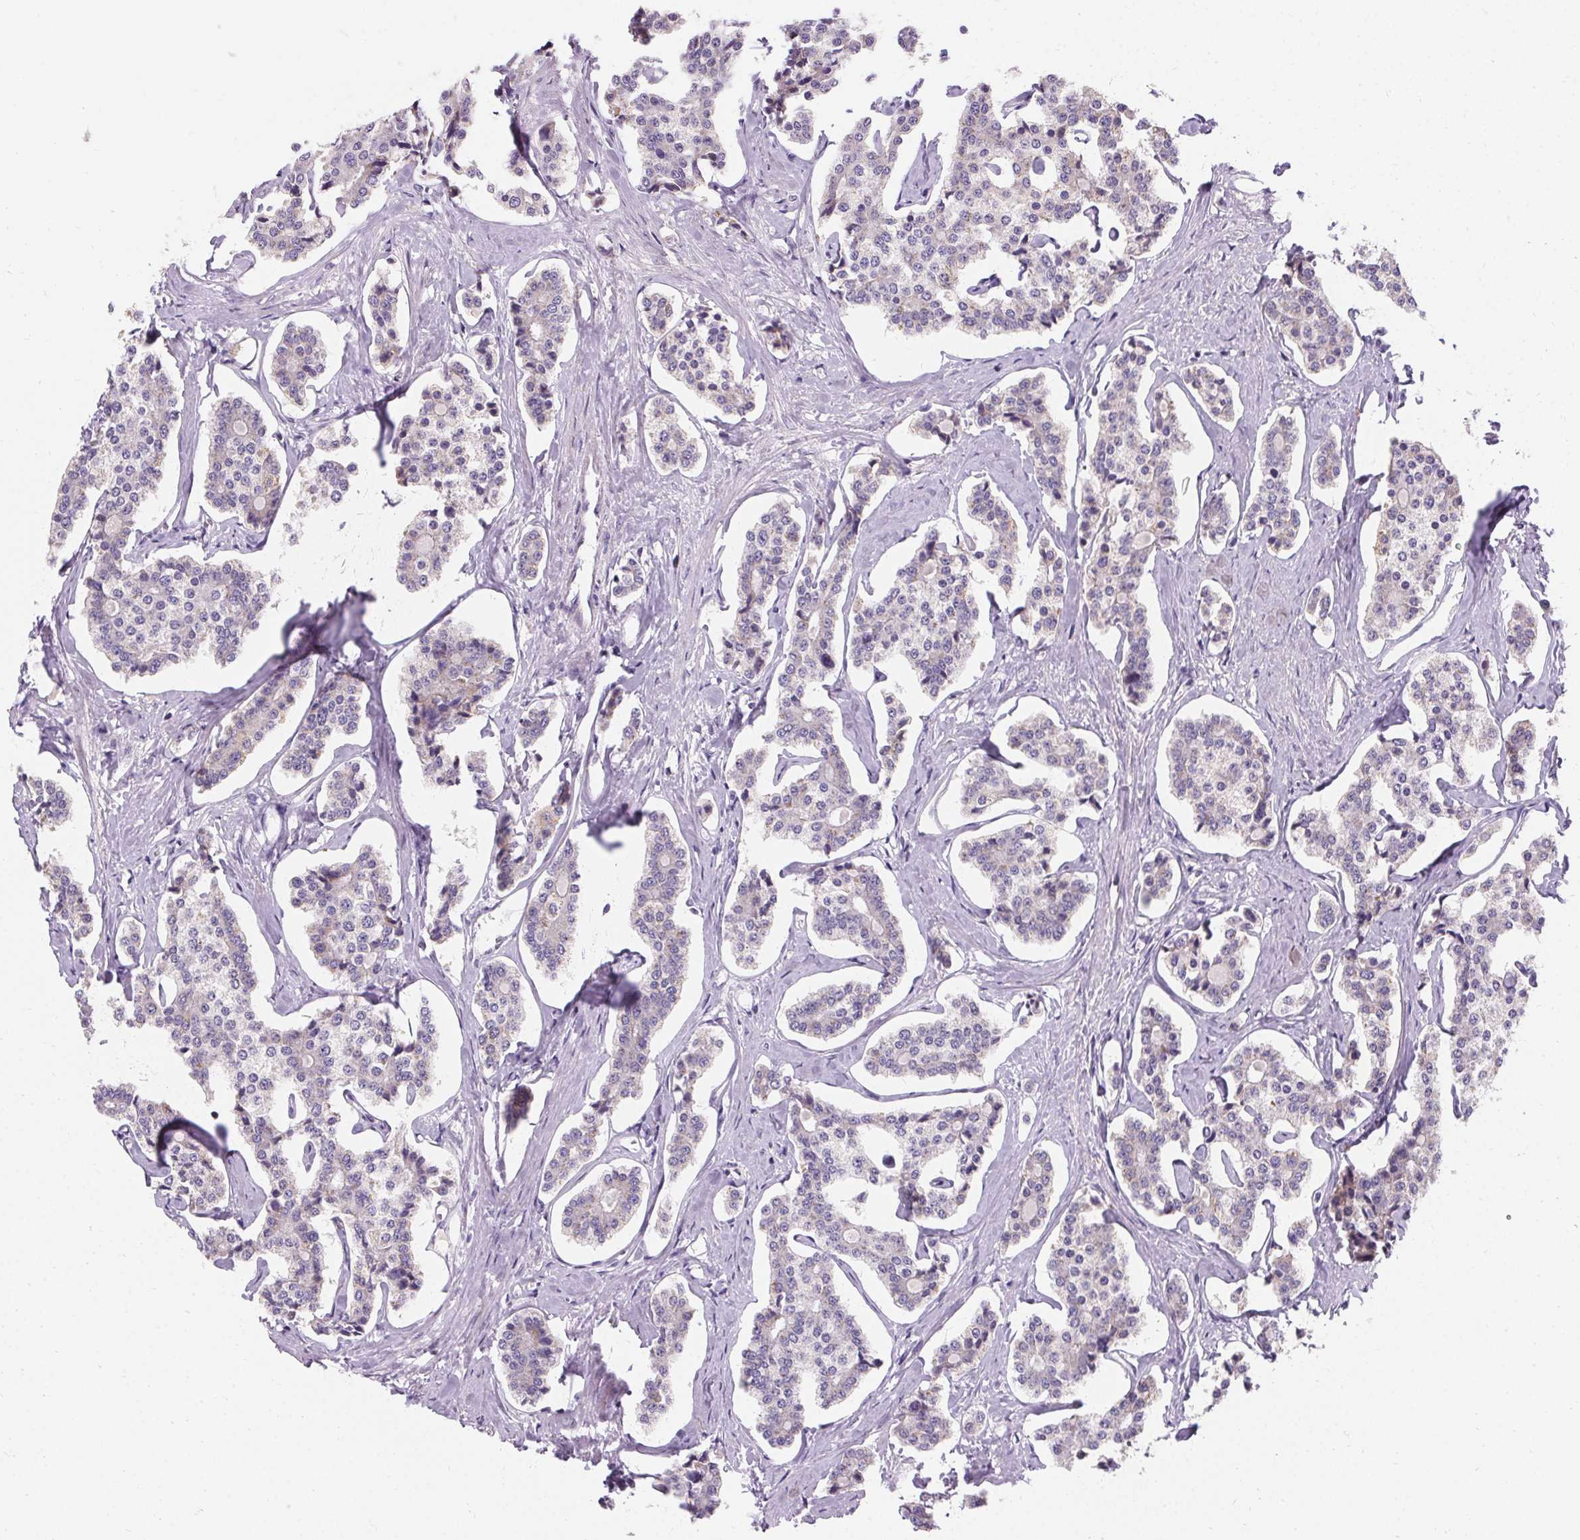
{"staining": {"intensity": "weak", "quantity": "<25%", "location": "cytoplasmic/membranous"}, "tissue": "carcinoid", "cell_type": "Tumor cells", "image_type": "cancer", "snomed": [{"axis": "morphology", "description": "Carcinoid, malignant, NOS"}, {"axis": "topography", "description": "Small intestine"}], "caption": "Micrograph shows no significant protein positivity in tumor cells of carcinoid (malignant).", "gene": "TRIP13", "patient": {"sex": "female", "age": 65}}